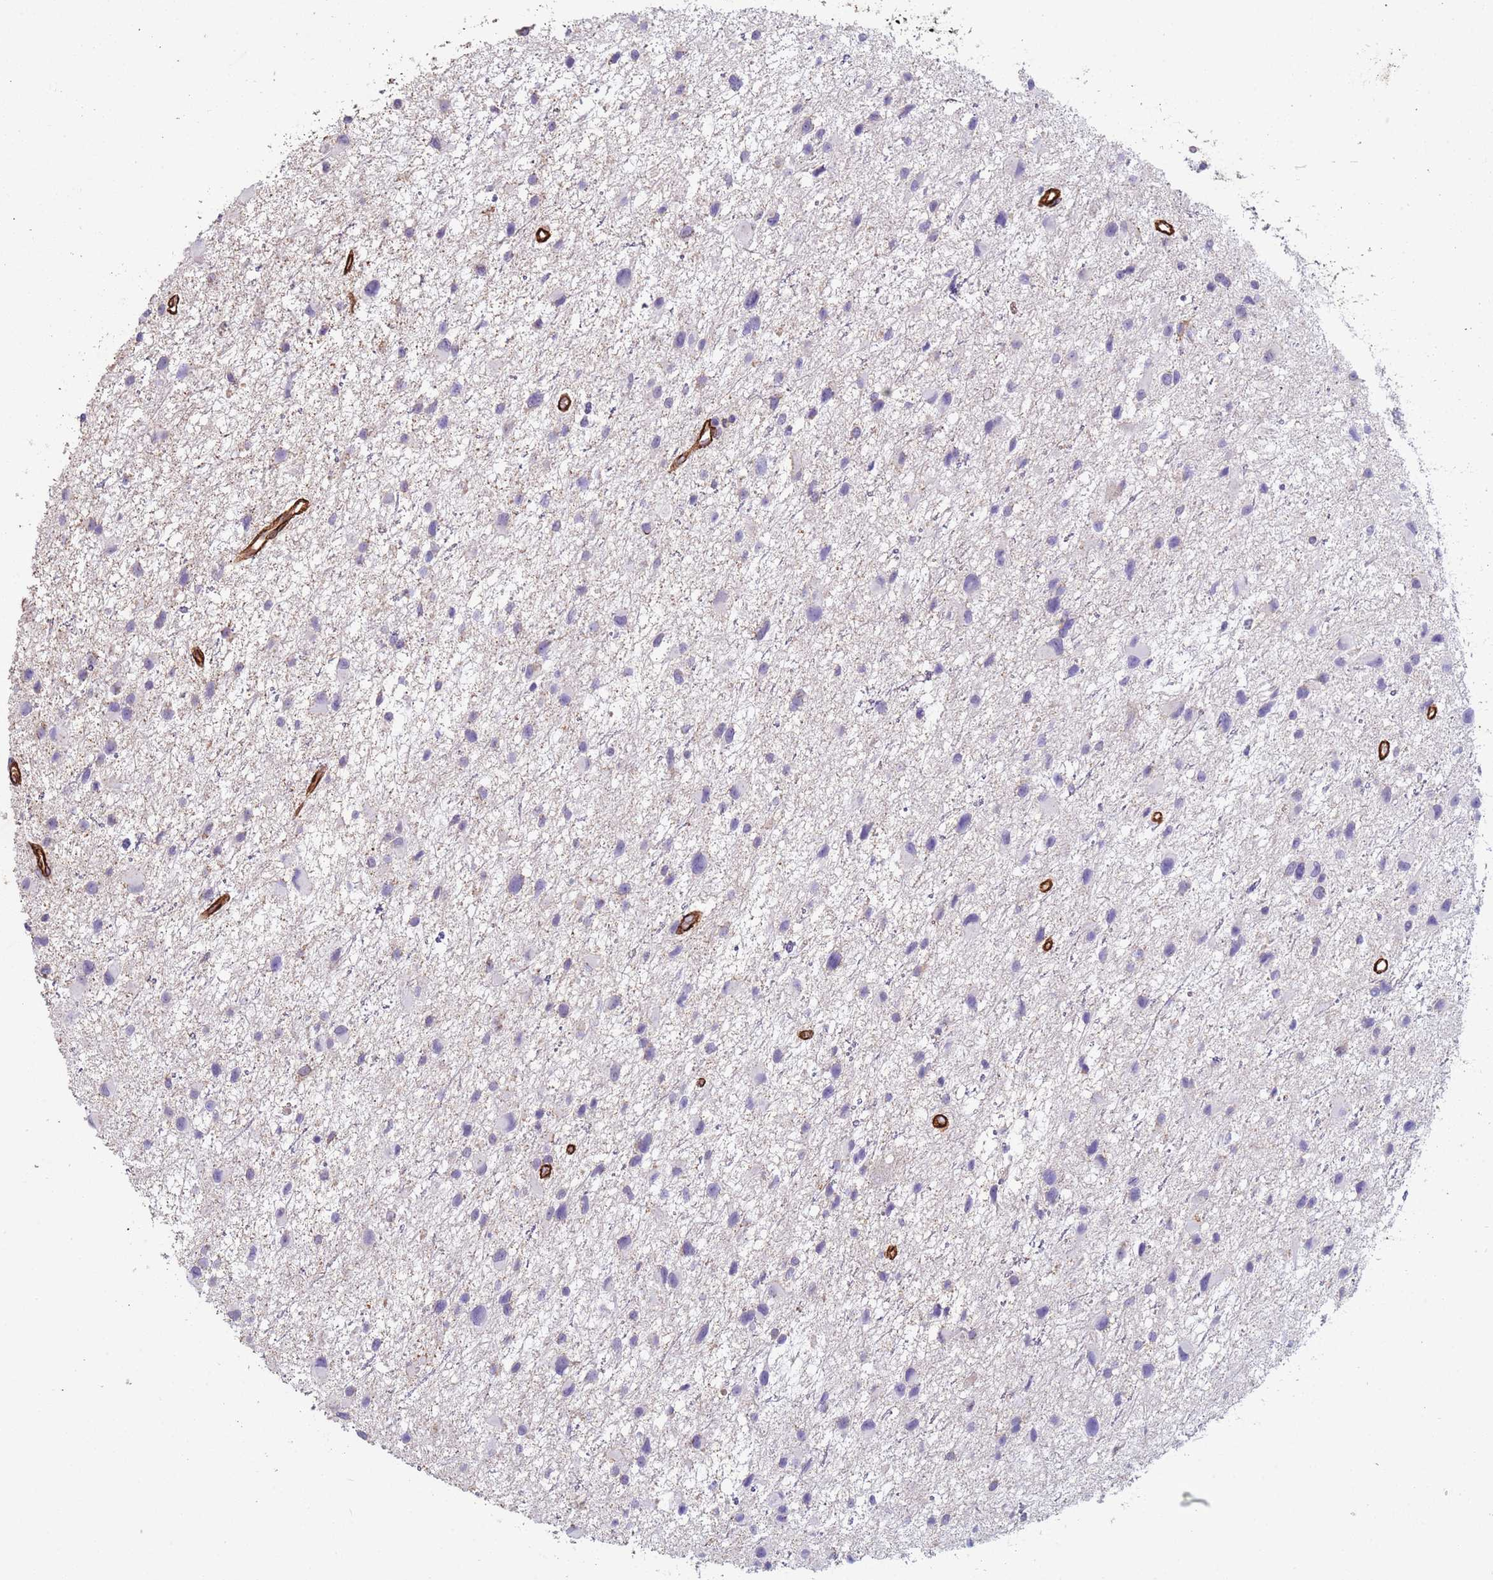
{"staining": {"intensity": "negative", "quantity": "none", "location": "none"}, "tissue": "glioma", "cell_type": "Tumor cells", "image_type": "cancer", "snomed": [{"axis": "morphology", "description": "Glioma, malignant, Low grade"}, {"axis": "topography", "description": "Brain"}], "caption": "Immunohistochemical staining of human malignant glioma (low-grade) demonstrates no significant expression in tumor cells.", "gene": "GASK1A", "patient": {"sex": "female", "age": 32}}